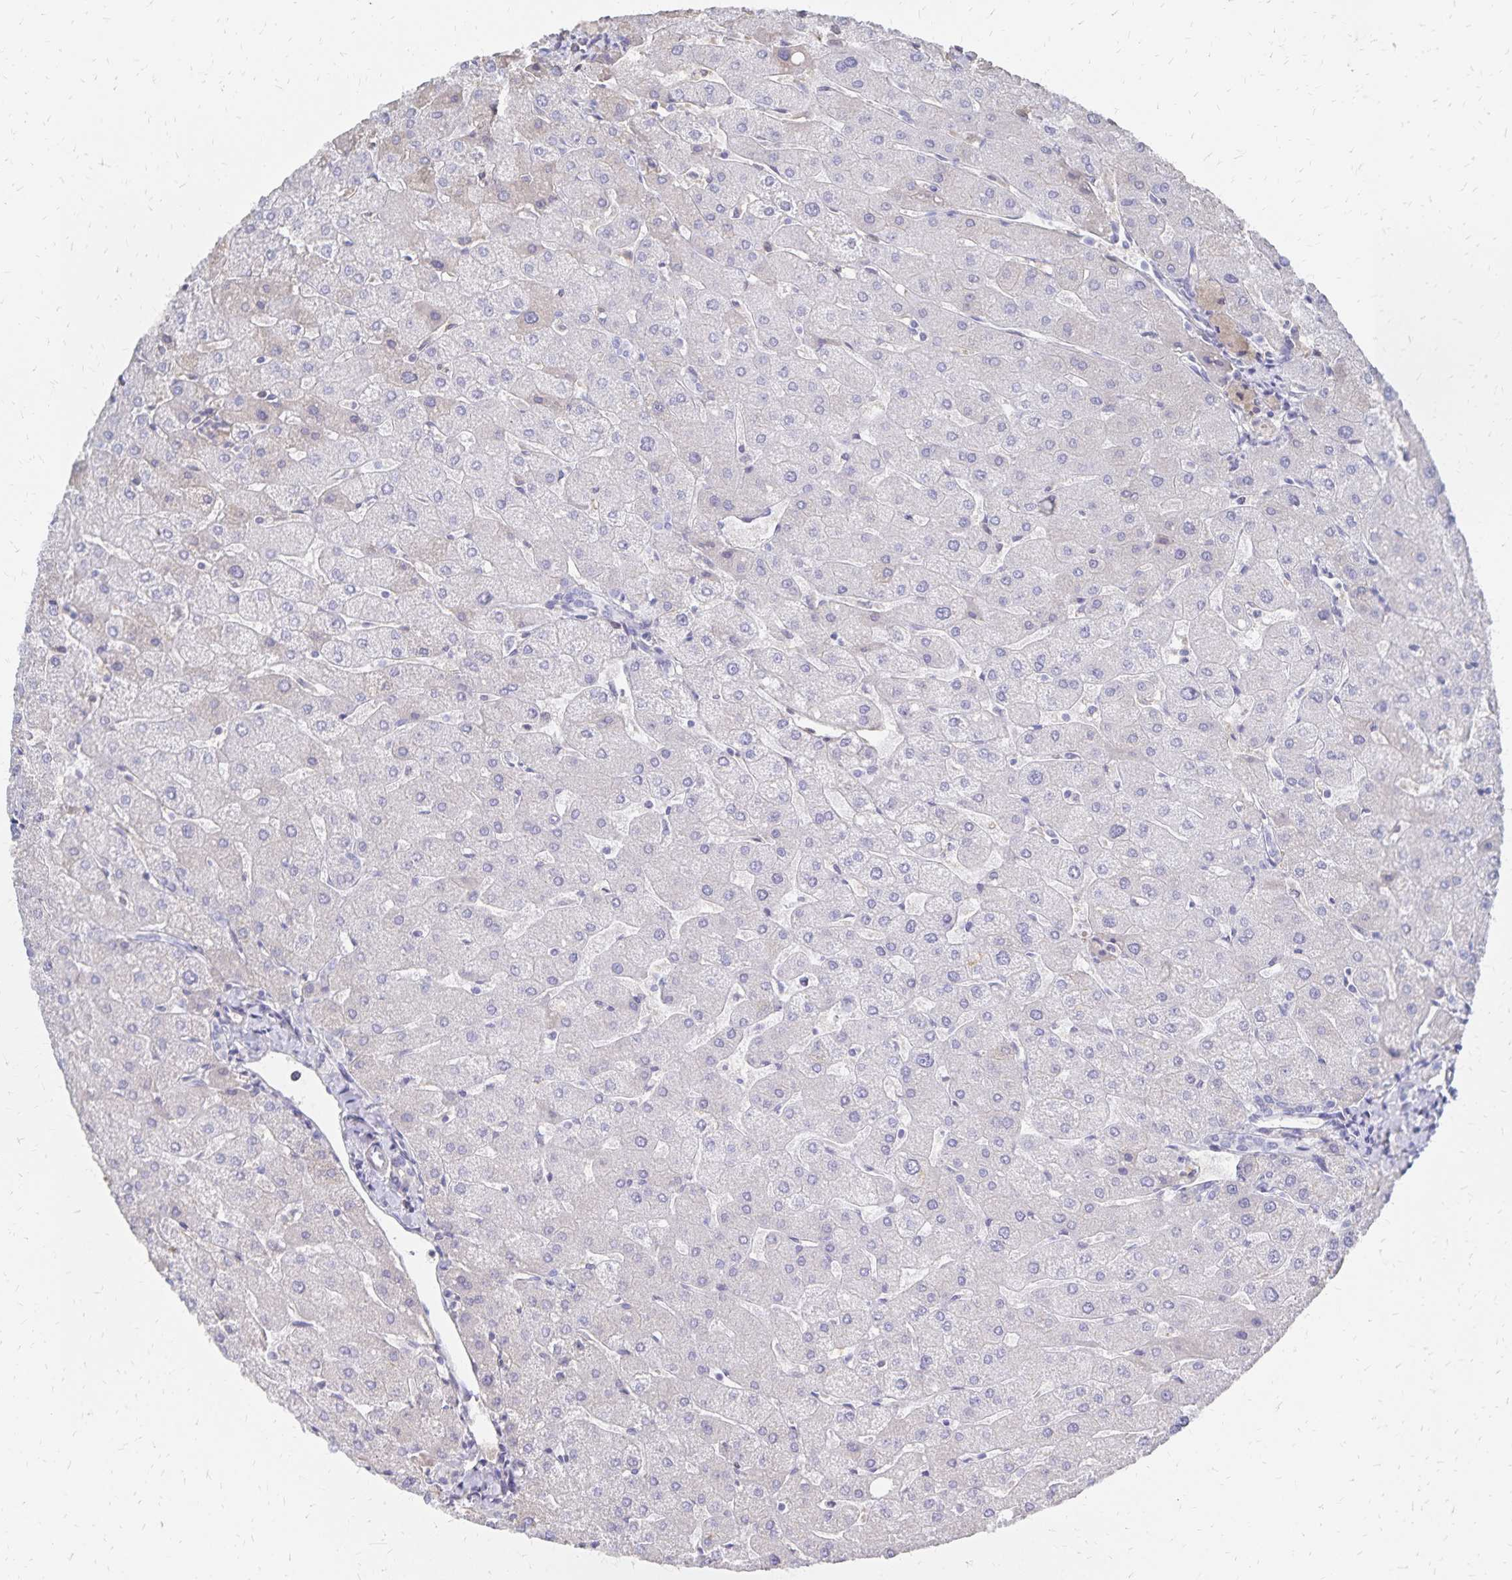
{"staining": {"intensity": "negative", "quantity": "none", "location": "none"}, "tissue": "liver", "cell_type": "Cholangiocytes", "image_type": "normal", "snomed": [{"axis": "morphology", "description": "Normal tissue, NOS"}, {"axis": "topography", "description": "Liver"}], "caption": "This is an immunohistochemistry photomicrograph of normal liver. There is no expression in cholangiocytes.", "gene": "KISS1", "patient": {"sex": "male", "age": 67}}